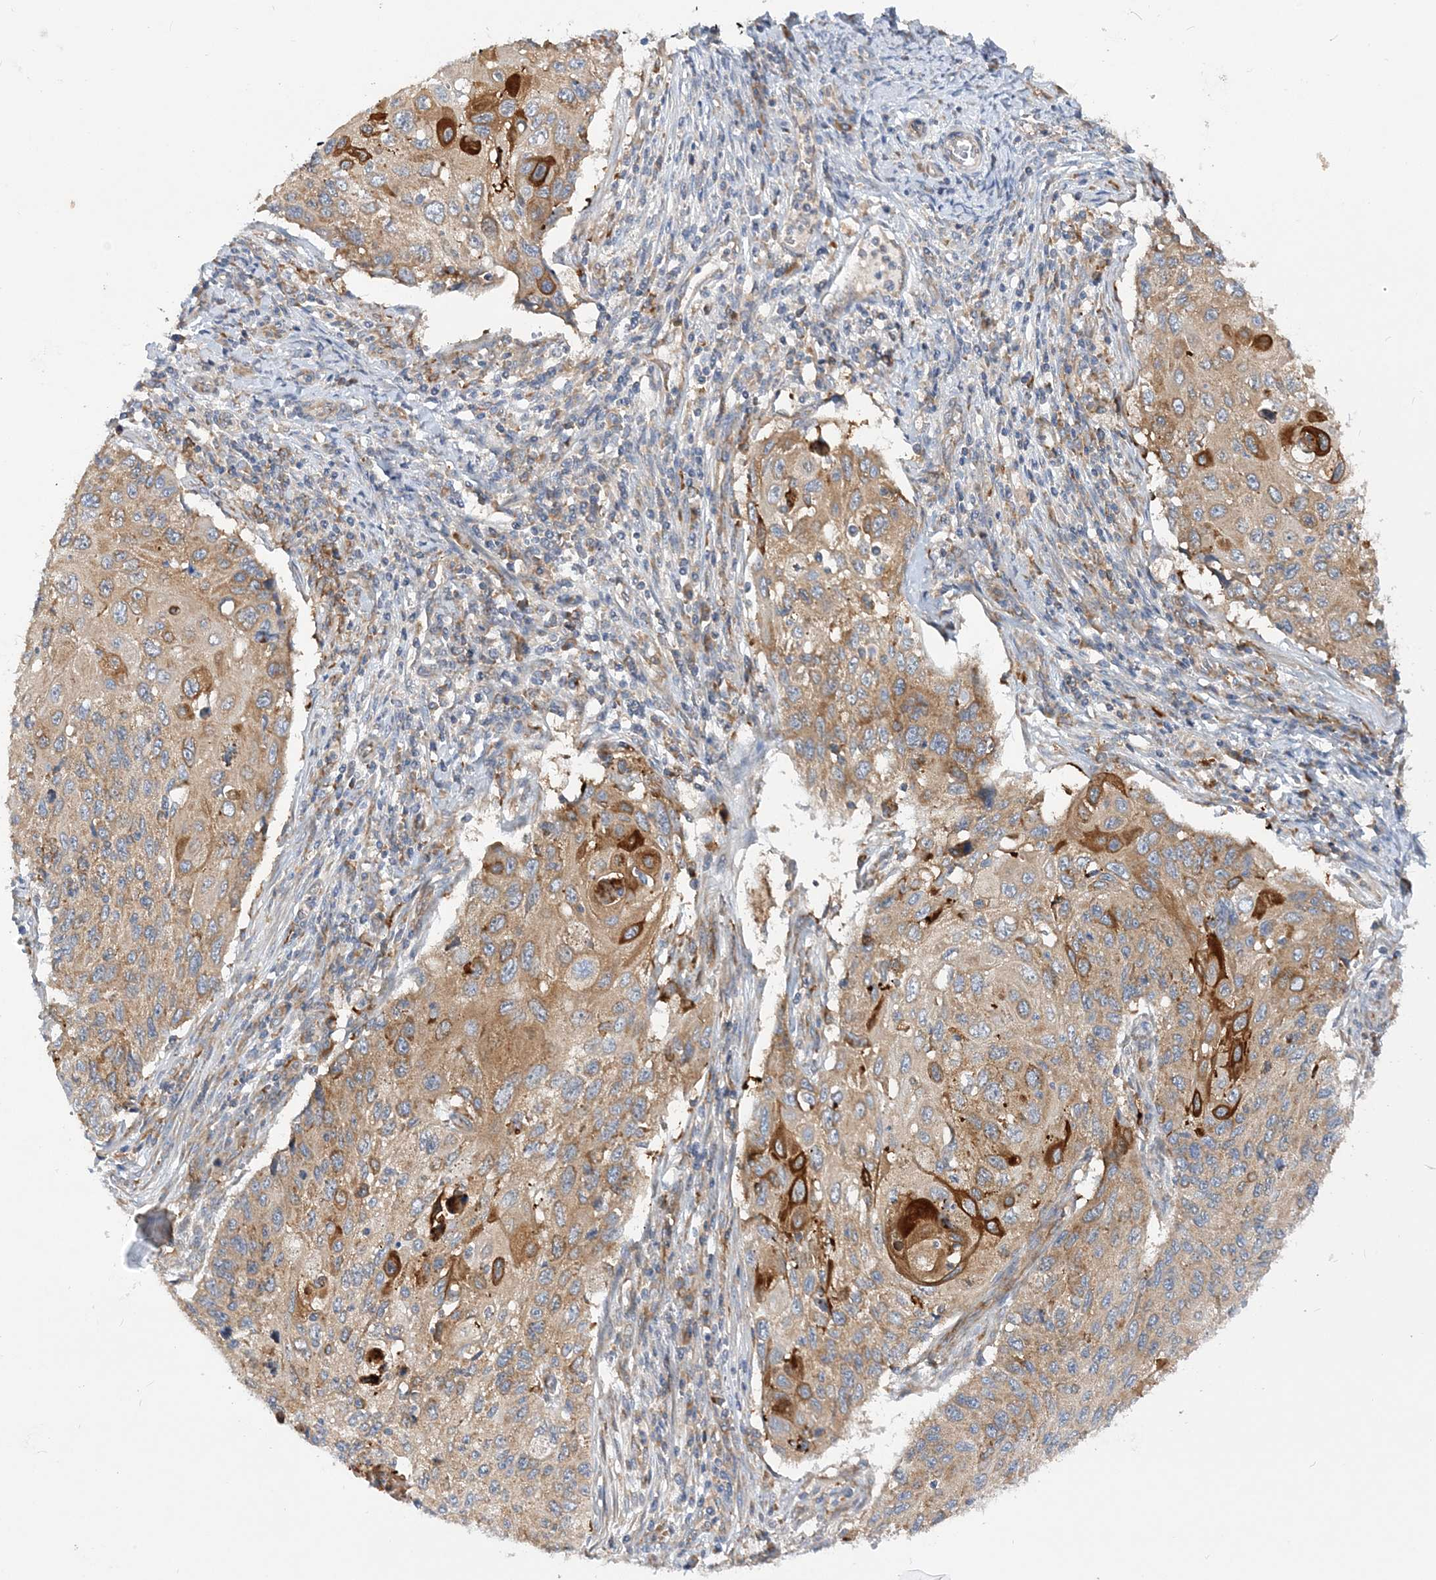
{"staining": {"intensity": "moderate", "quantity": ">75%", "location": "cytoplasmic/membranous"}, "tissue": "cervical cancer", "cell_type": "Tumor cells", "image_type": "cancer", "snomed": [{"axis": "morphology", "description": "Squamous cell carcinoma, NOS"}, {"axis": "topography", "description": "Cervix"}], "caption": "Squamous cell carcinoma (cervical) was stained to show a protein in brown. There is medium levels of moderate cytoplasmic/membranous positivity in about >75% of tumor cells.", "gene": "LARP4B", "patient": {"sex": "female", "age": 70}}